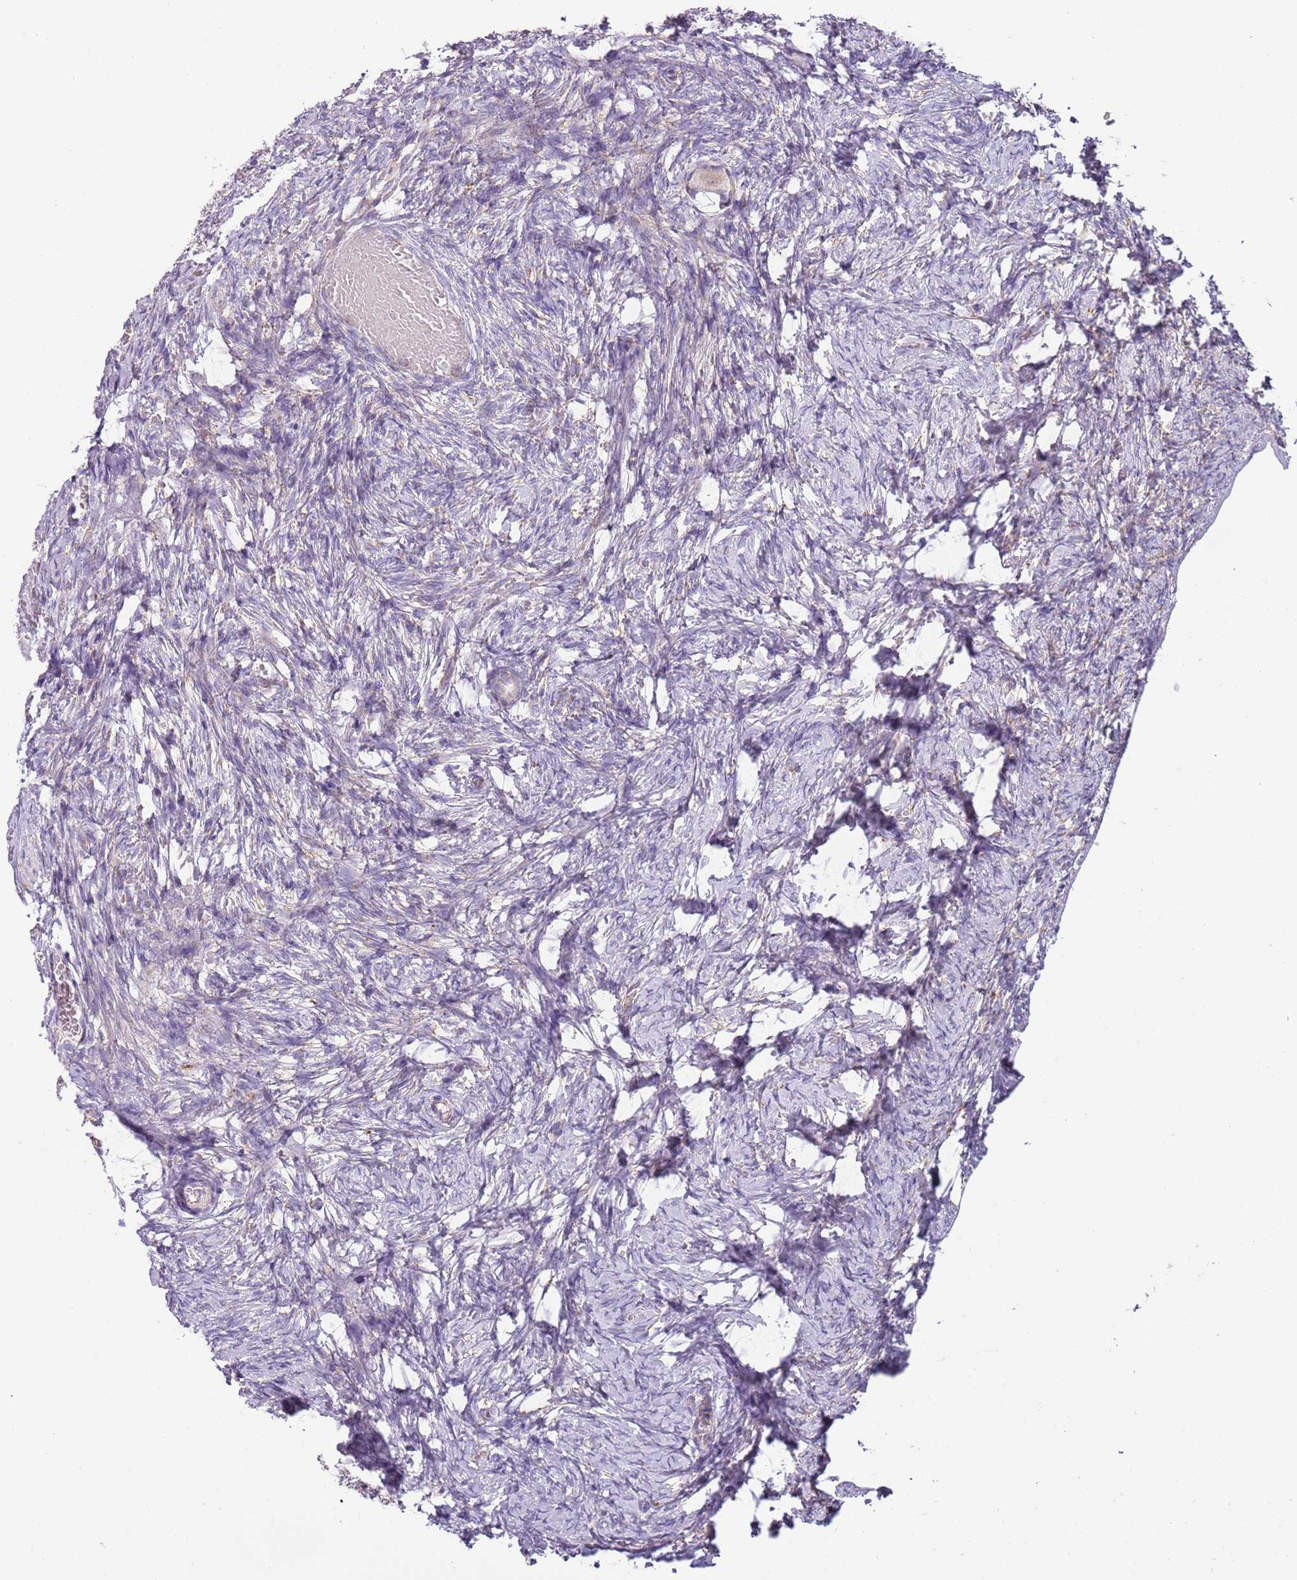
{"staining": {"intensity": "negative", "quantity": "none", "location": "none"}, "tissue": "ovary", "cell_type": "Follicle cells", "image_type": "normal", "snomed": [{"axis": "morphology", "description": "Adenocarcinoma, NOS"}, {"axis": "topography", "description": "Endometrium"}], "caption": "Immunohistochemical staining of benign ovary reveals no significant staining in follicle cells.", "gene": "RNF222", "patient": {"sex": "female", "age": 32}}